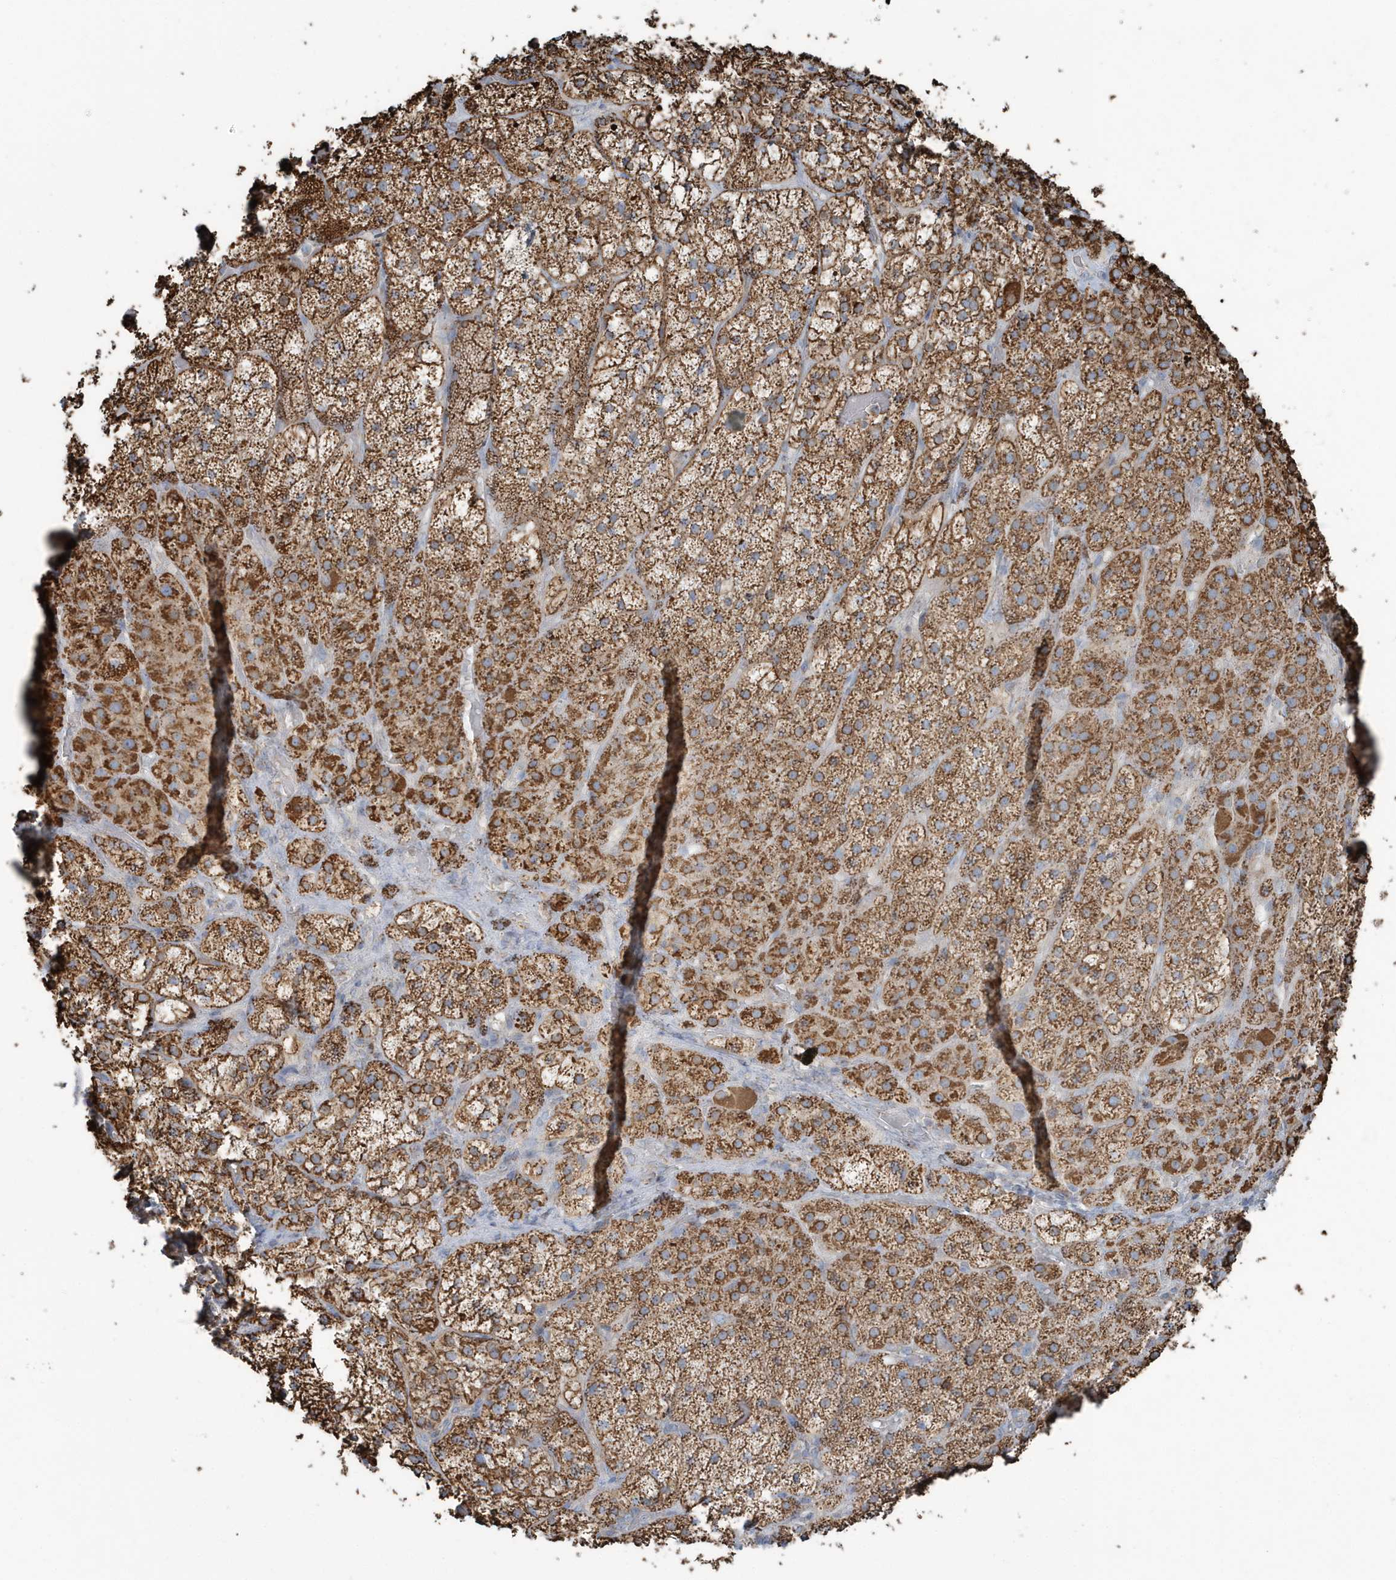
{"staining": {"intensity": "strong", "quantity": ">75%", "location": "cytoplasmic/membranous"}, "tissue": "adrenal gland", "cell_type": "Glandular cells", "image_type": "normal", "snomed": [{"axis": "morphology", "description": "Normal tissue, NOS"}, {"axis": "topography", "description": "Adrenal gland"}], "caption": "Normal adrenal gland reveals strong cytoplasmic/membranous positivity in approximately >75% of glandular cells.", "gene": "RAB11FIP3", "patient": {"sex": "male", "age": 57}}